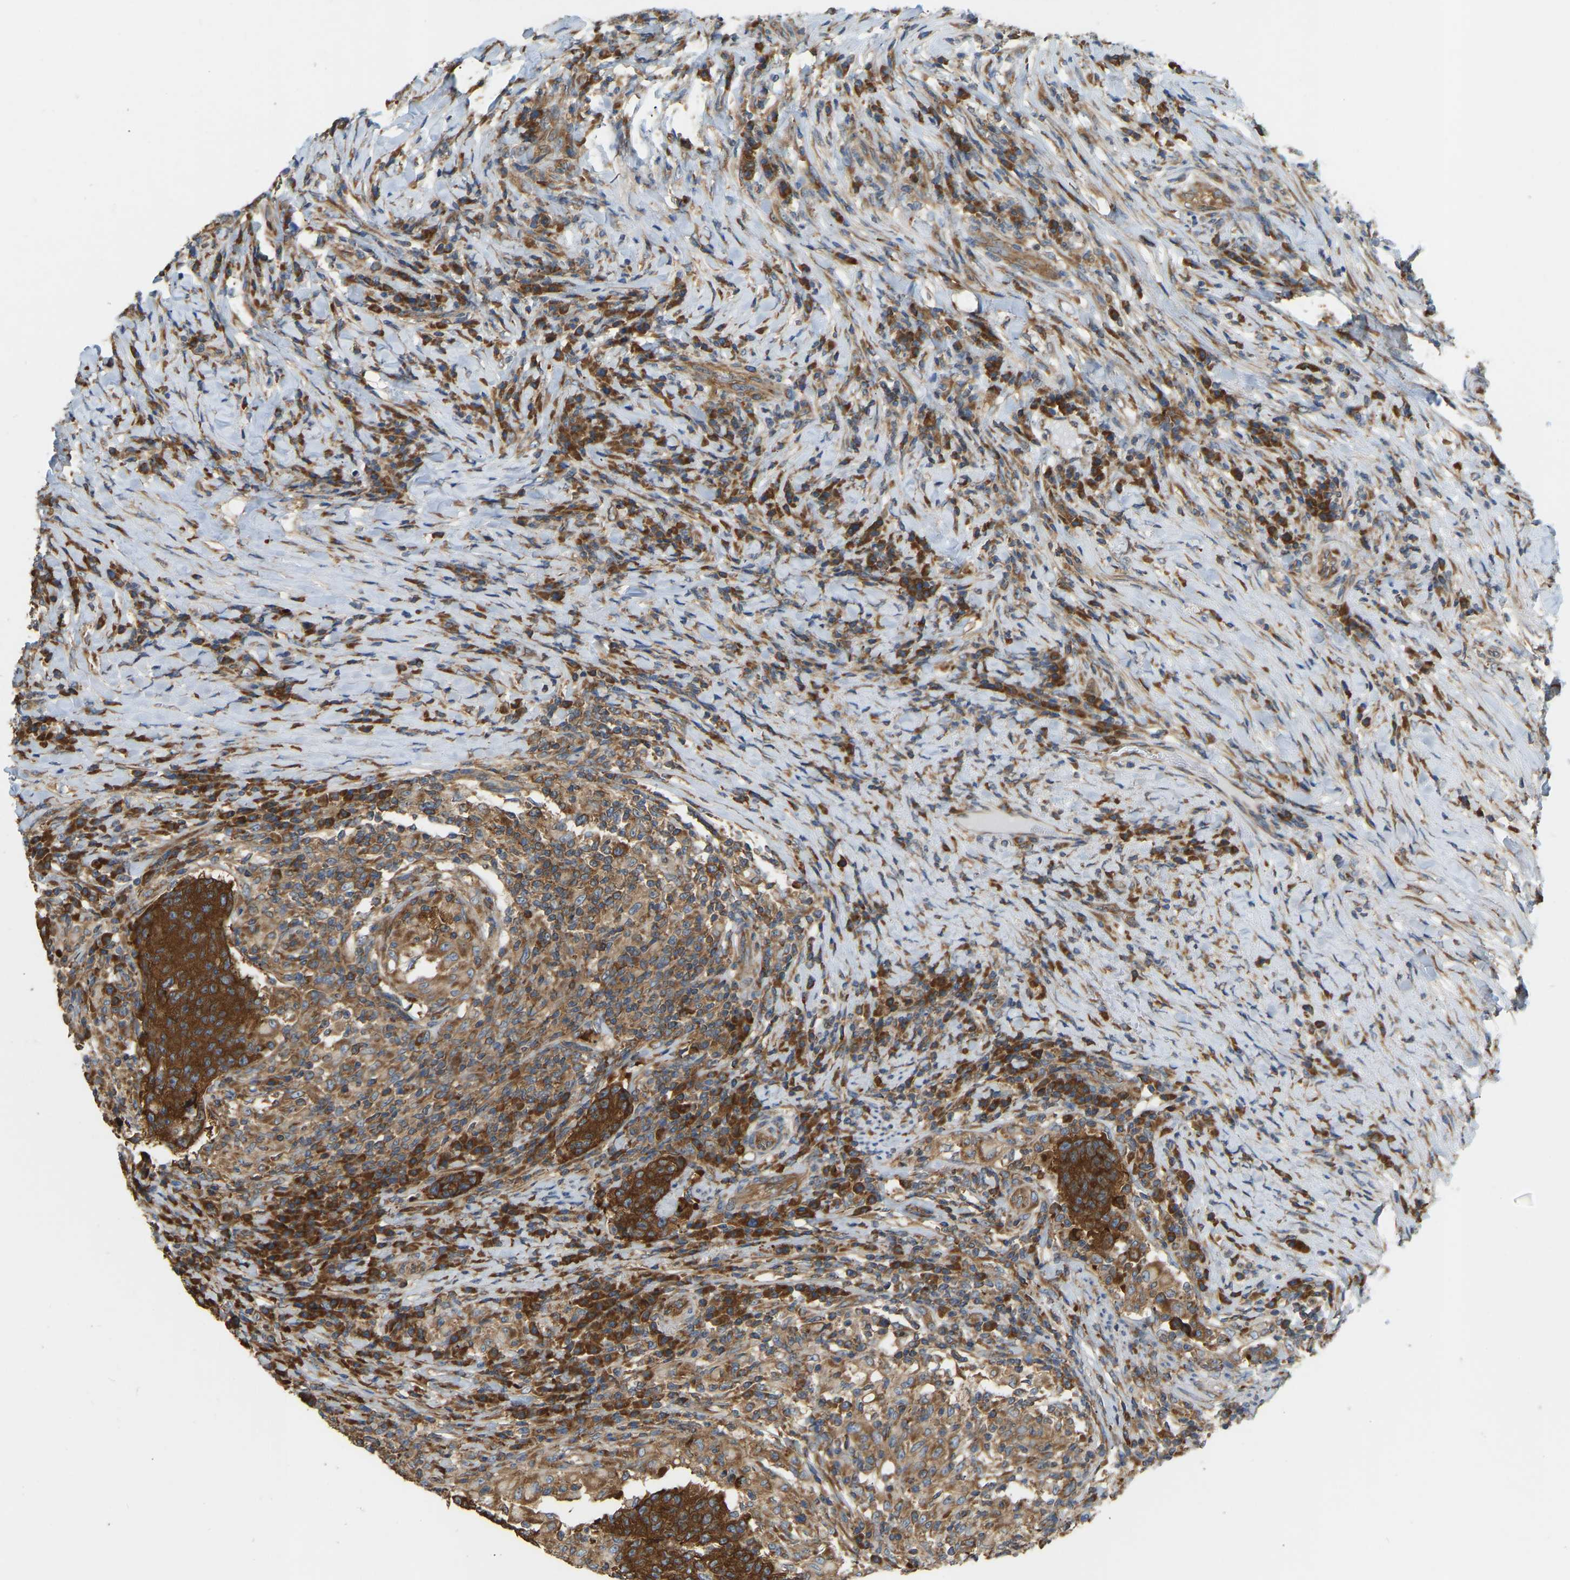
{"staining": {"intensity": "strong", "quantity": ">75%", "location": "cytoplasmic/membranous"}, "tissue": "colorectal cancer", "cell_type": "Tumor cells", "image_type": "cancer", "snomed": [{"axis": "morphology", "description": "Normal tissue, NOS"}, {"axis": "morphology", "description": "Adenocarcinoma, NOS"}, {"axis": "topography", "description": "Colon"}], "caption": "IHC image of human colorectal cancer (adenocarcinoma) stained for a protein (brown), which shows high levels of strong cytoplasmic/membranous expression in about >75% of tumor cells.", "gene": "RPS6KB2", "patient": {"sex": "female", "age": 75}}